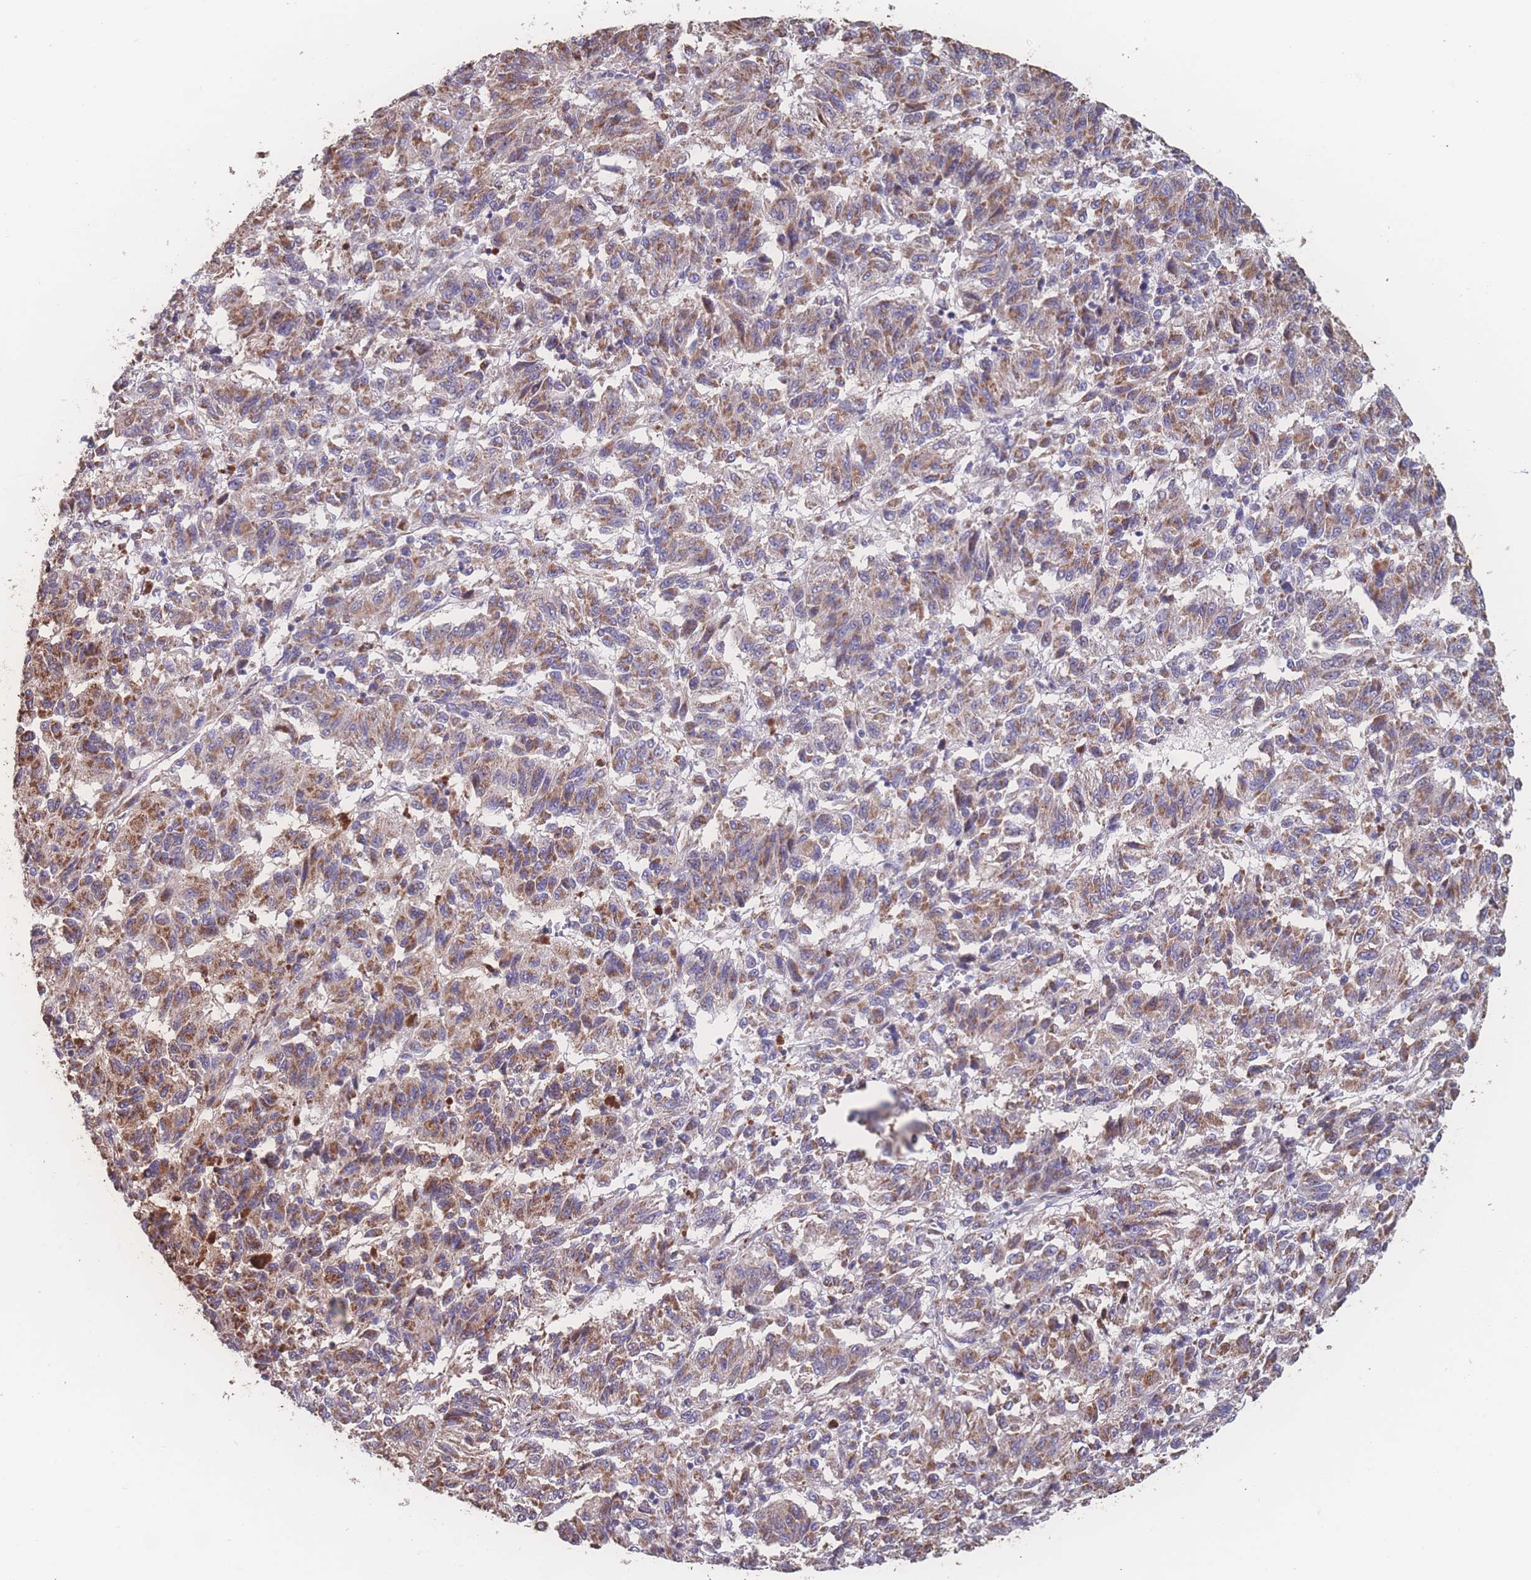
{"staining": {"intensity": "moderate", "quantity": ">75%", "location": "cytoplasmic/membranous"}, "tissue": "melanoma", "cell_type": "Tumor cells", "image_type": "cancer", "snomed": [{"axis": "morphology", "description": "Malignant melanoma, Metastatic site"}, {"axis": "topography", "description": "Lung"}], "caption": "Protein staining by IHC exhibits moderate cytoplasmic/membranous positivity in approximately >75% of tumor cells in malignant melanoma (metastatic site). (IHC, brightfield microscopy, high magnification).", "gene": "SGSM3", "patient": {"sex": "male", "age": 64}}